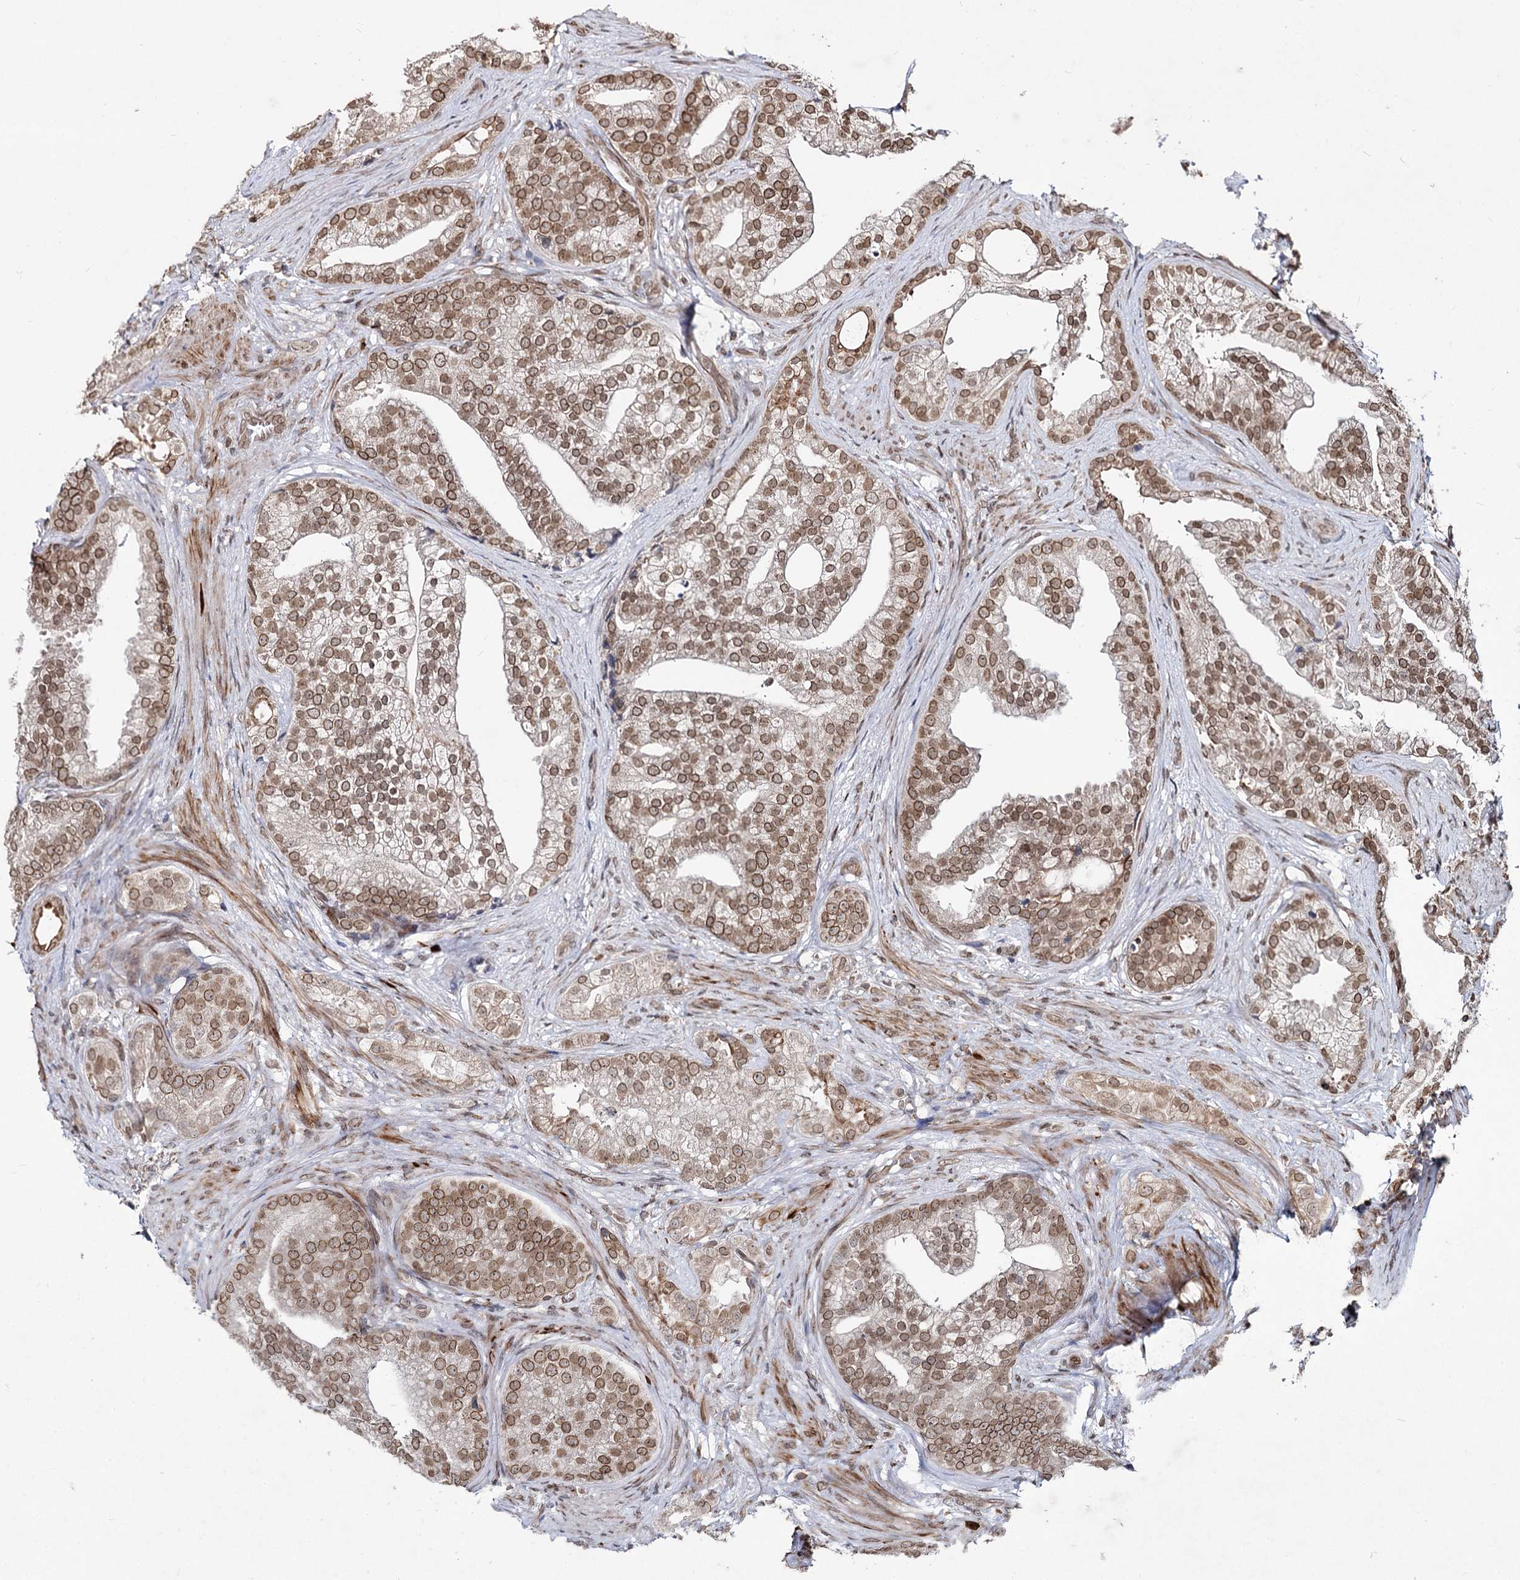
{"staining": {"intensity": "moderate", "quantity": ">75%", "location": "cytoplasmic/membranous,nuclear"}, "tissue": "prostate cancer", "cell_type": "Tumor cells", "image_type": "cancer", "snomed": [{"axis": "morphology", "description": "Adenocarcinoma, Low grade"}, {"axis": "topography", "description": "Prostate"}], "caption": "A brown stain highlights moderate cytoplasmic/membranous and nuclear positivity of a protein in human prostate adenocarcinoma (low-grade) tumor cells. Nuclei are stained in blue.", "gene": "RNF6", "patient": {"sex": "male", "age": 71}}